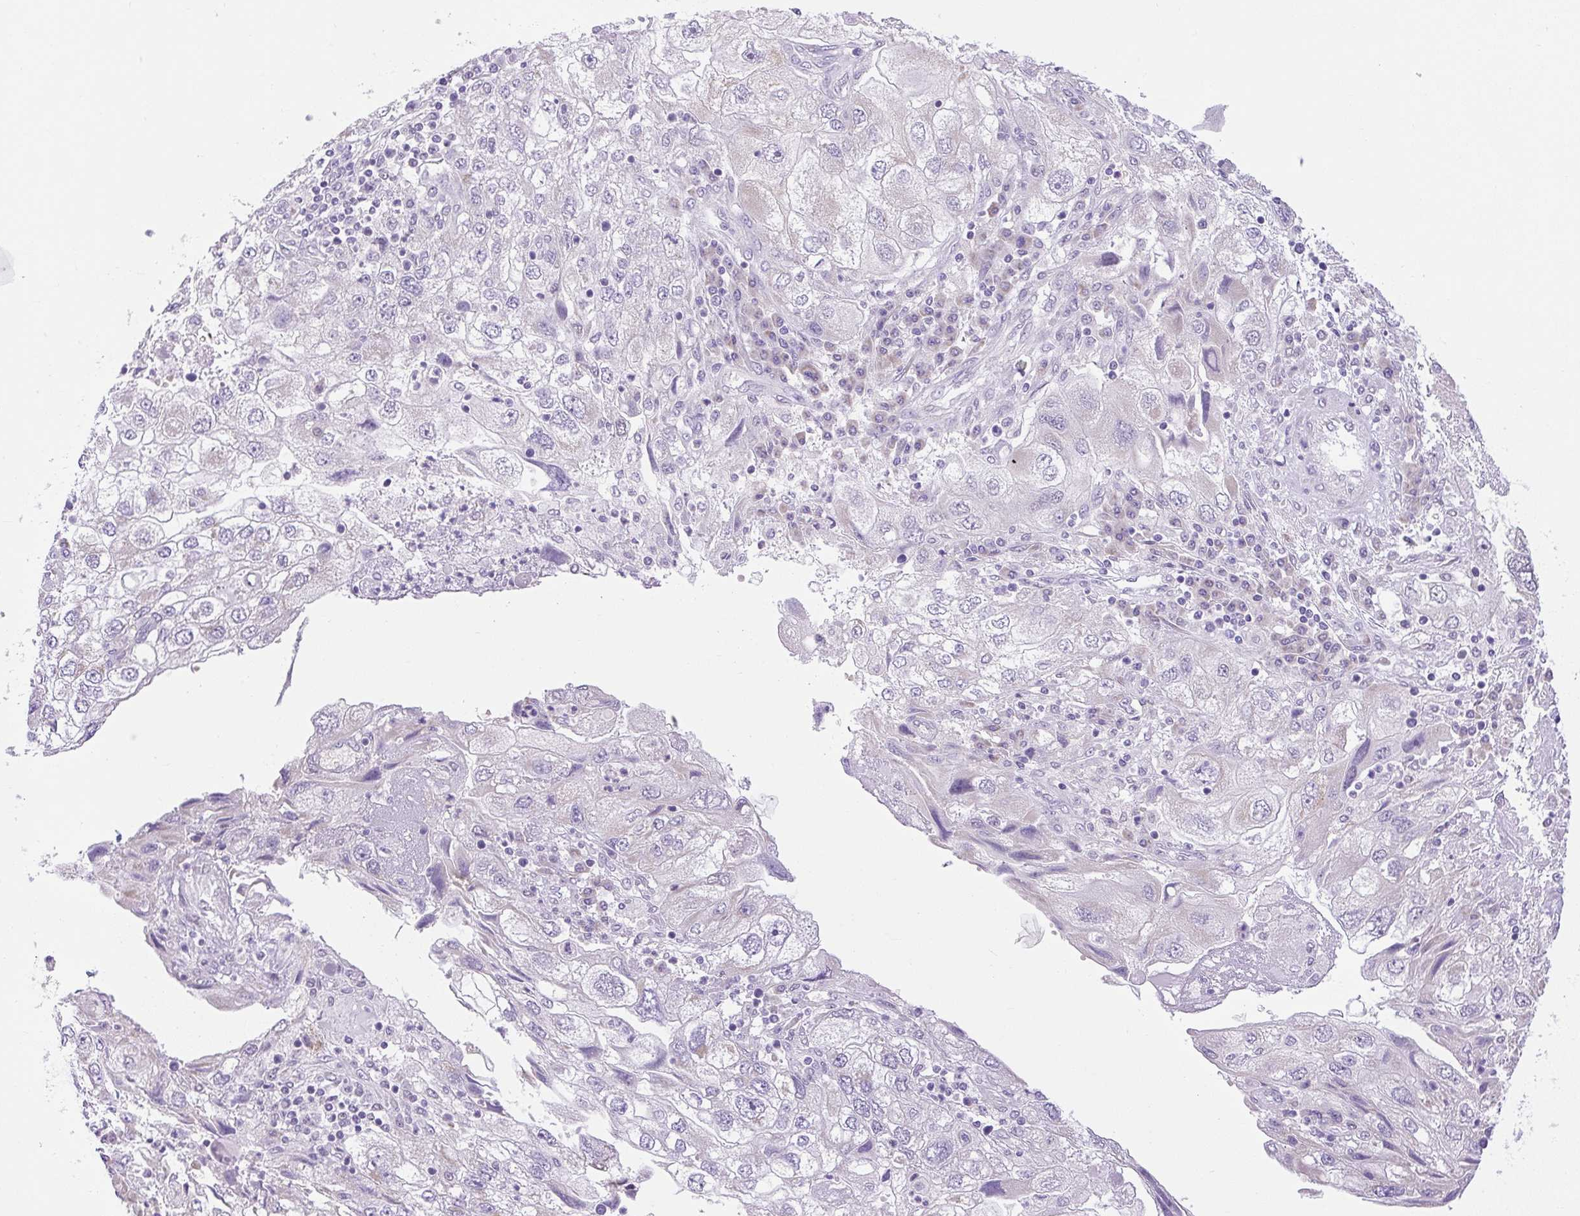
{"staining": {"intensity": "negative", "quantity": "none", "location": "none"}, "tissue": "endometrial cancer", "cell_type": "Tumor cells", "image_type": "cancer", "snomed": [{"axis": "morphology", "description": "Adenocarcinoma, NOS"}, {"axis": "topography", "description": "Endometrium"}], "caption": "IHC micrograph of neoplastic tissue: human endometrial cancer (adenocarcinoma) stained with DAB (3,3'-diaminobenzidine) displays no significant protein expression in tumor cells.", "gene": "SCO2", "patient": {"sex": "female", "age": 49}}